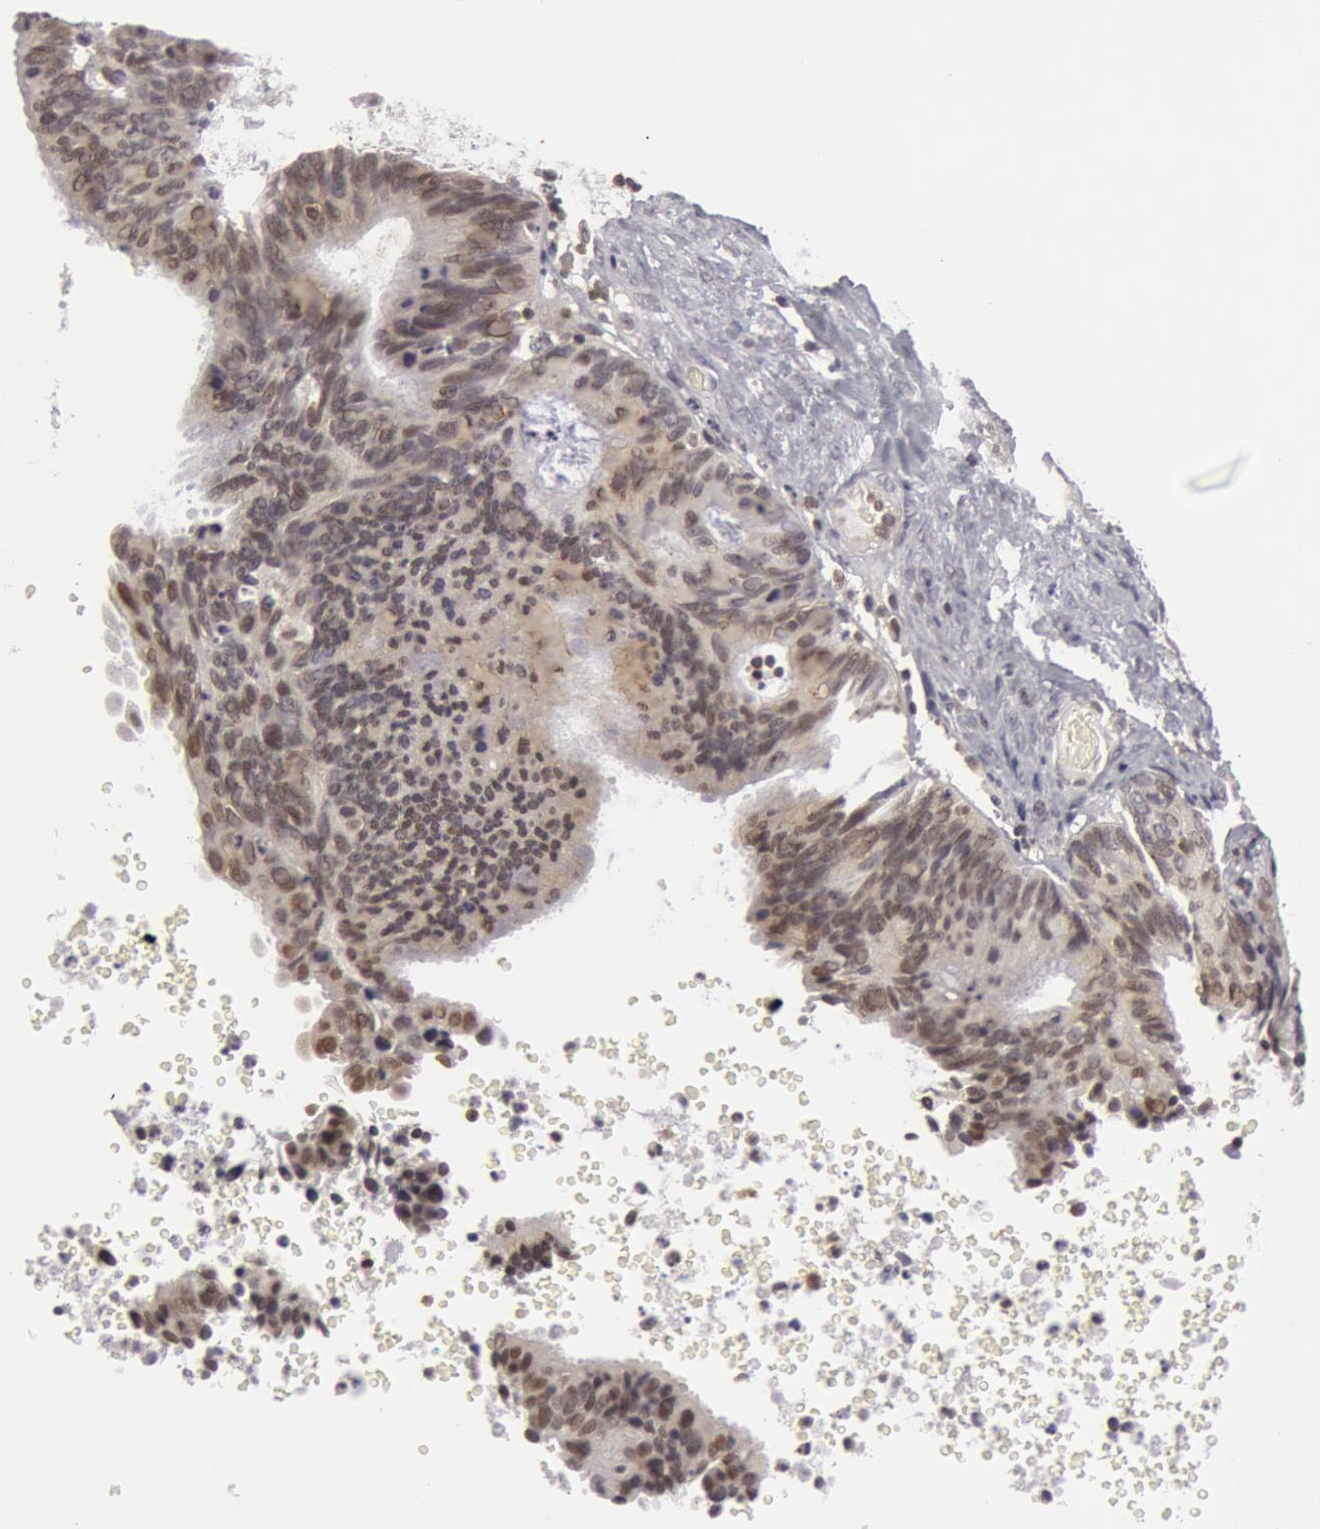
{"staining": {"intensity": "weak", "quantity": "<25%", "location": "nuclear"}, "tissue": "ovarian cancer", "cell_type": "Tumor cells", "image_type": "cancer", "snomed": [{"axis": "morphology", "description": "Carcinoma, endometroid"}, {"axis": "topography", "description": "Ovary"}], "caption": "Protein analysis of ovarian cancer shows no significant positivity in tumor cells.", "gene": "OASL", "patient": {"sex": "female", "age": 52}}